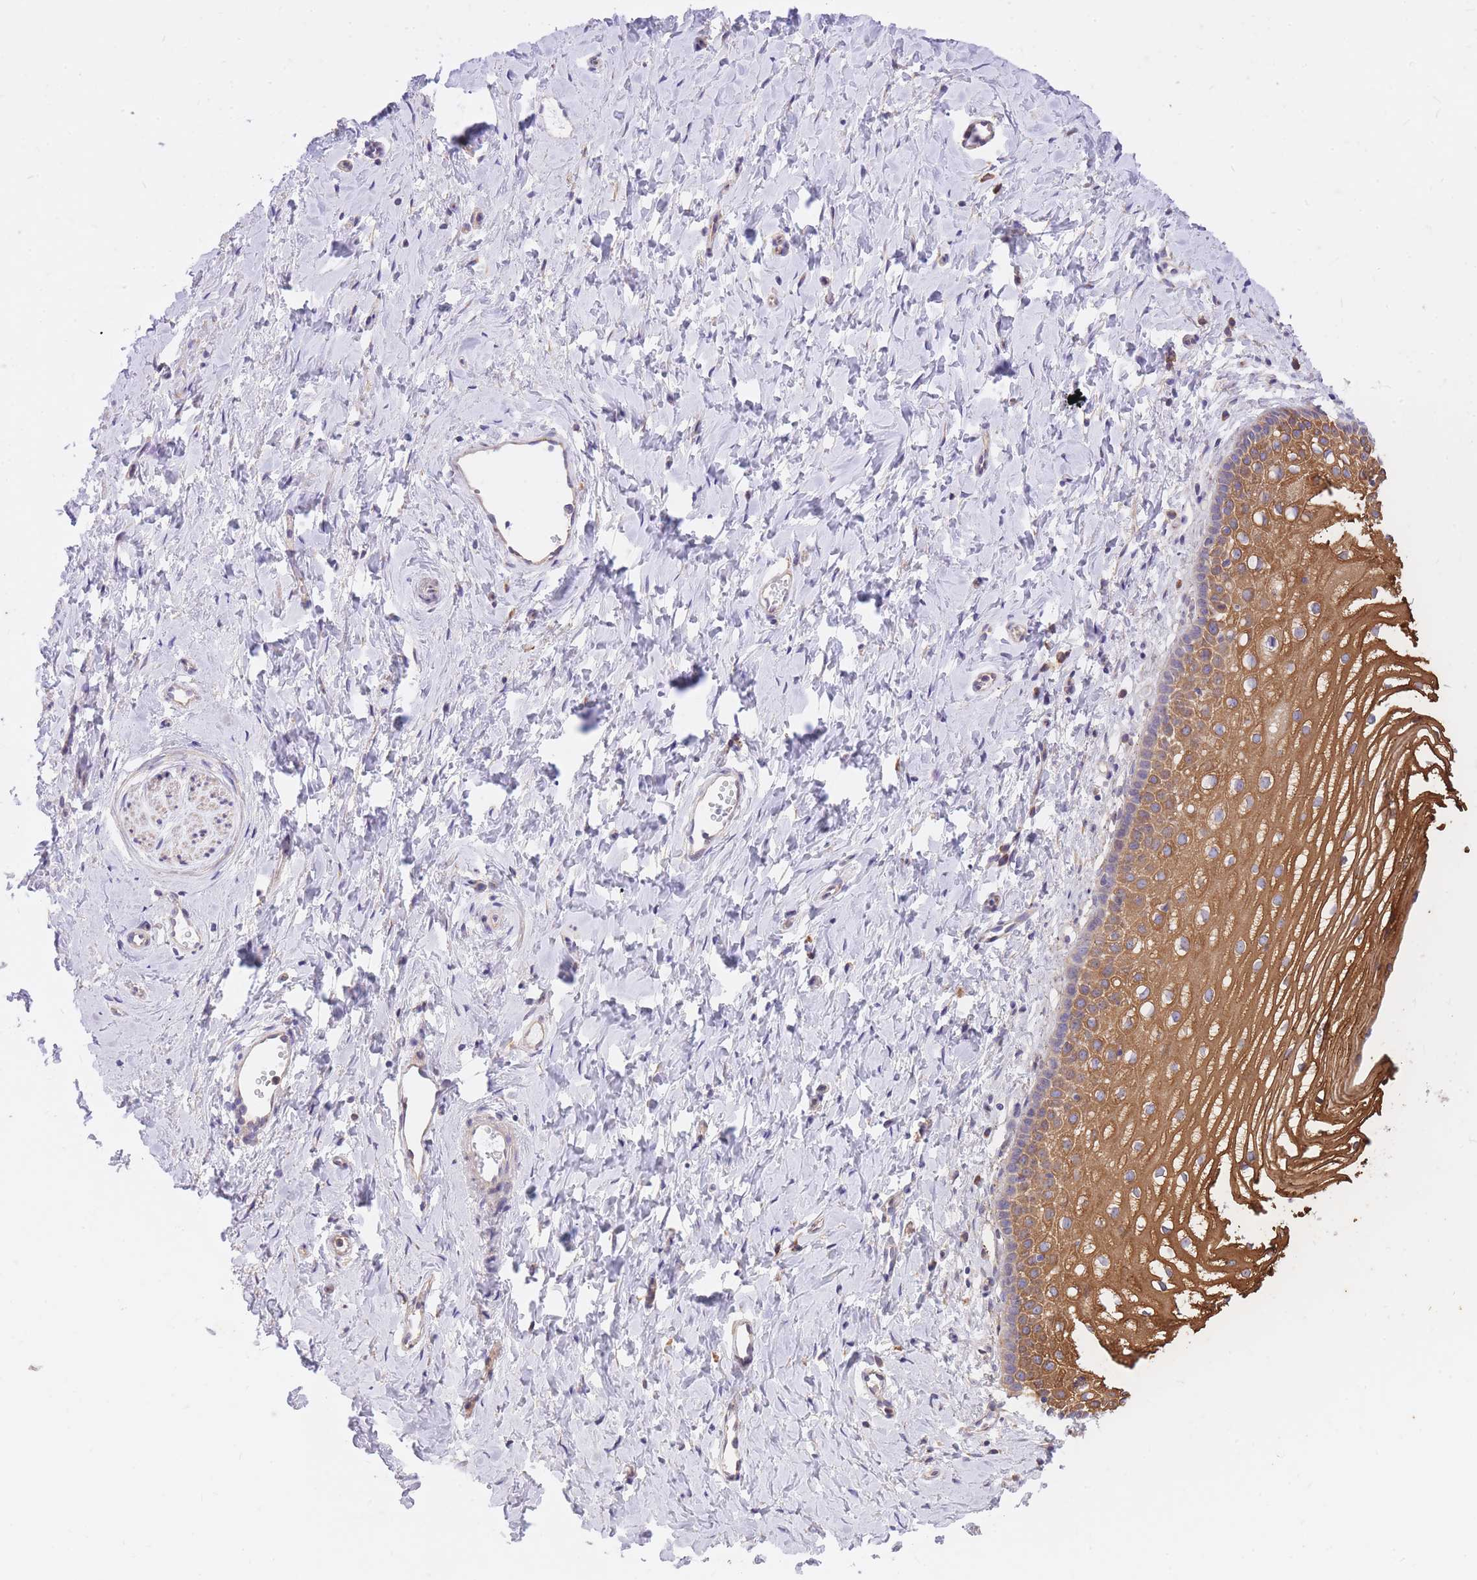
{"staining": {"intensity": "moderate", "quantity": ">75%", "location": "cytoplasmic/membranous"}, "tissue": "vagina", "cell_type": "Squamous epithelial cells", "image_type": "normal", "snomed": [{"axis": "morphology", "description": "Normal tissue, NOS"}, {"axis": "topography", "description": "Vagina"}], "caption": "Protein staining by immunohistochemistry reveals moderate cytoplasmic/membranous staining in about >75% of squamous epithelial cells in normal vagina. The staining is performed using DAB (3,3'-diaminobenzidine) brown chromogen to label protein expression. The nuclei are counter-stained blue using hematoxylin.", "gene": "GBP7", "patient": {"sex": "female", "age": 56}}